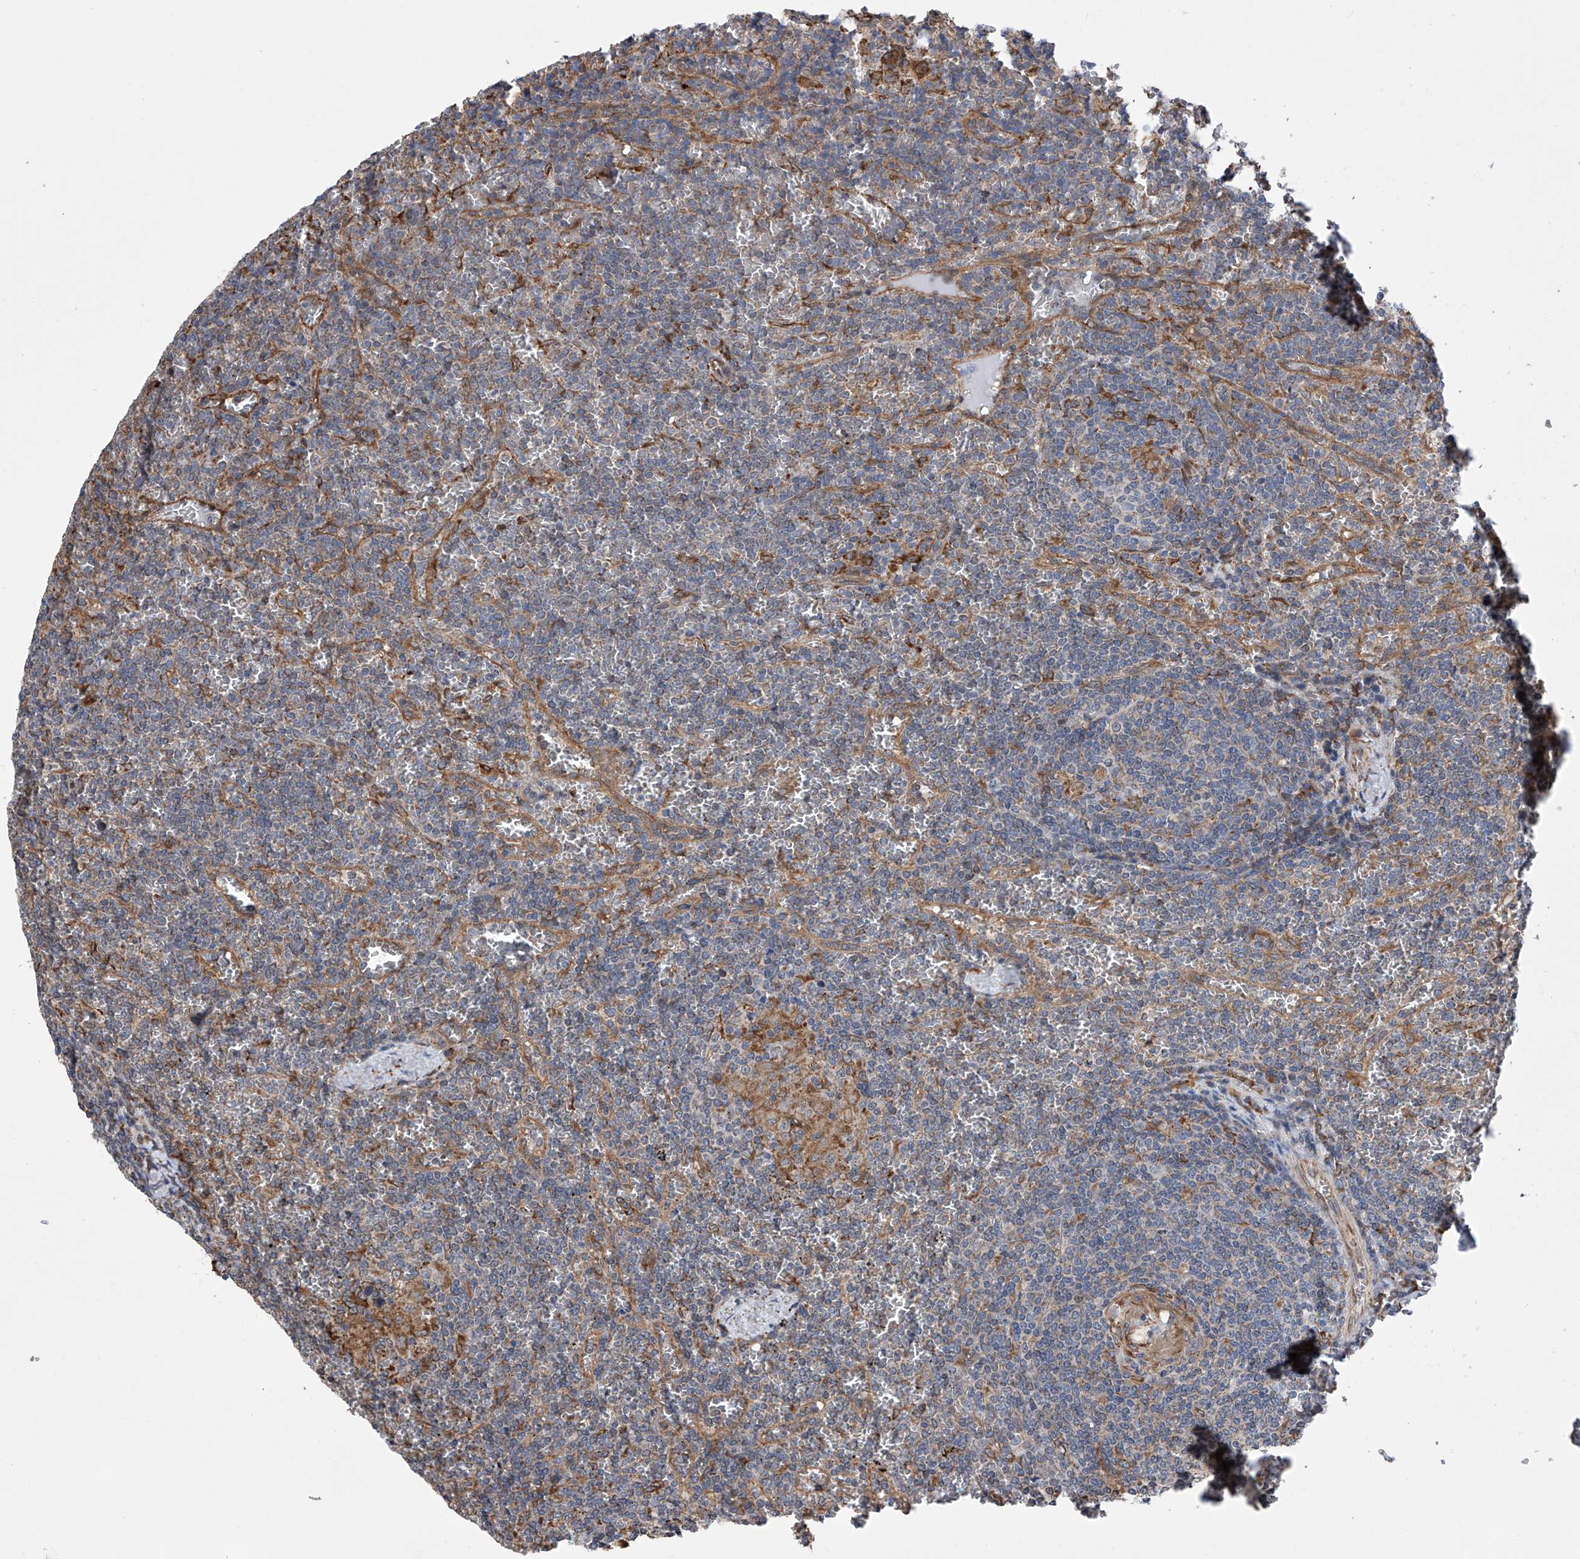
{"staining": {"intensity": "negative", "quantity": "none", "location": "none"}, "tissue": "lymphoma", "cell_type": "Tumor cells", "image_type": "cancer", "snomed": [{"axis": "morphology", "description": "Malignant lymphoma, non-Hodgkin's type, Low grade"}, {"axis": "topography", "description": "Spleen"}], "caption": "Histopathology image shows no significant protein expression in tumor cells of lymphoma. The staining is performed using DAB (3,3'-diaminobenzidine) brown chromogen with nuclei counter-stained in using hematoxylin.", "gene": "DNAH8", "patient": {"sex": "female", "age": 19}}